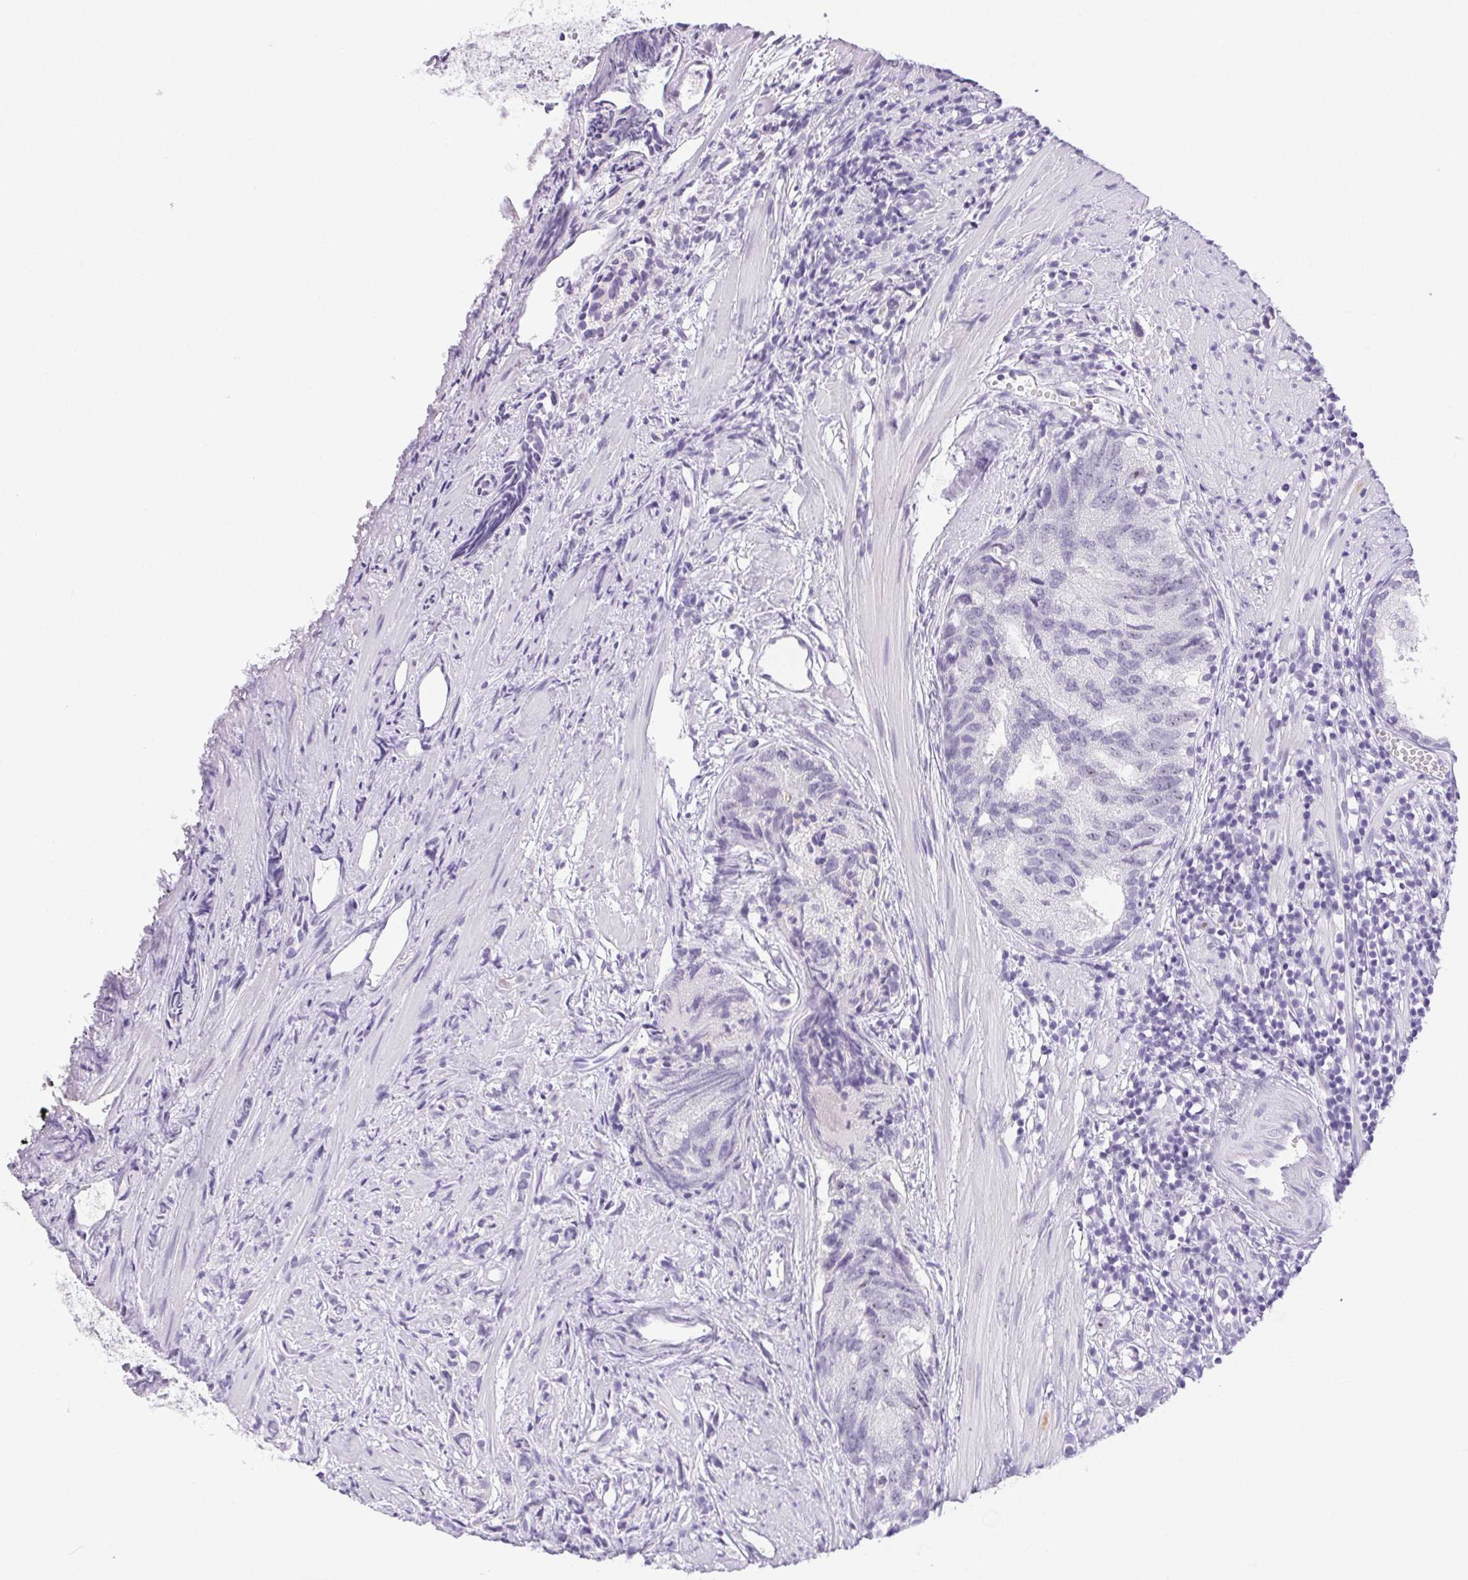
{"staining": {"intensity": "negative", "quantity": "none", "location": "none"}, "tissue": "prostate cancer", "cell_type": "Tumor cells", "image_type": "cancer", "snomed": [{"axis": "morphology", "description": "Adenocarcinoma, High grade"}, {"axis": "topography", "description": "Prostate"}], "caption": "Immunohistochemical staining of prostate cancer demonstrates no significant expression in tumor cells. (Stains: DAB (3,3'-diaminobenzidine) immunohistochemistry with hematoxylin counter stain, Microscopy: brightfield microscopy at high magnification).", "gene": "ST8SIA3", "patient": {"sex": "male", "age": 58}}